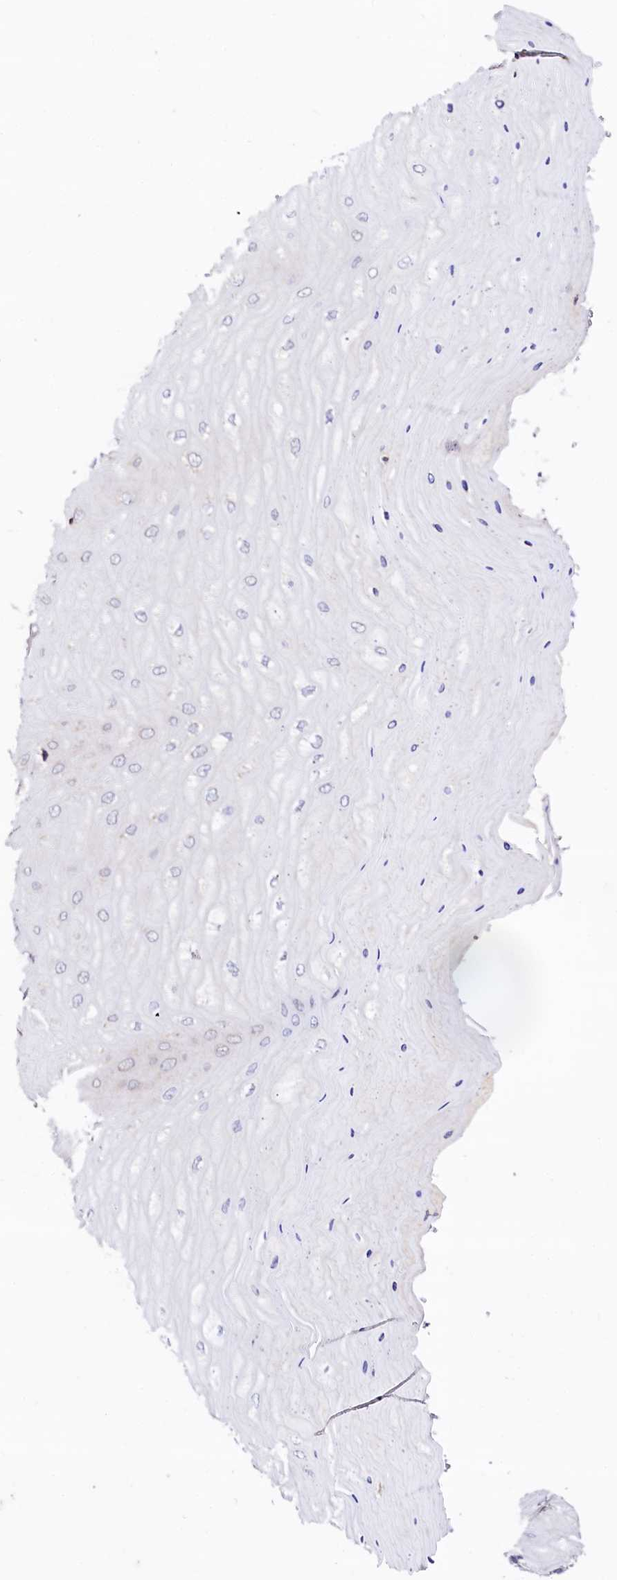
{"staining": {"intensity": "negative", "quantity": "none", "location": "none"}, "tissue": "cervix", "cell_type": "Glandular cells", "image_type": "normal", "snomed": [{"axis": "morphology", "description": "Normal tissue, NOS"}, {"axis": "topography", "description": "Cervix"}], "caption": "Immunohistochemistry (IHC) micrograph of unremarkable cervix: cervix stained with DAB reveals no significant protein expression in glandular cells. The staining was performed using DAB to visualize the protein expression in brown, while the nuclei were stained in blue with hematoxylin (Magnification: 20x).", "gene": "ST3GAL1", "patient": {"sex": "female", "age": 55}}